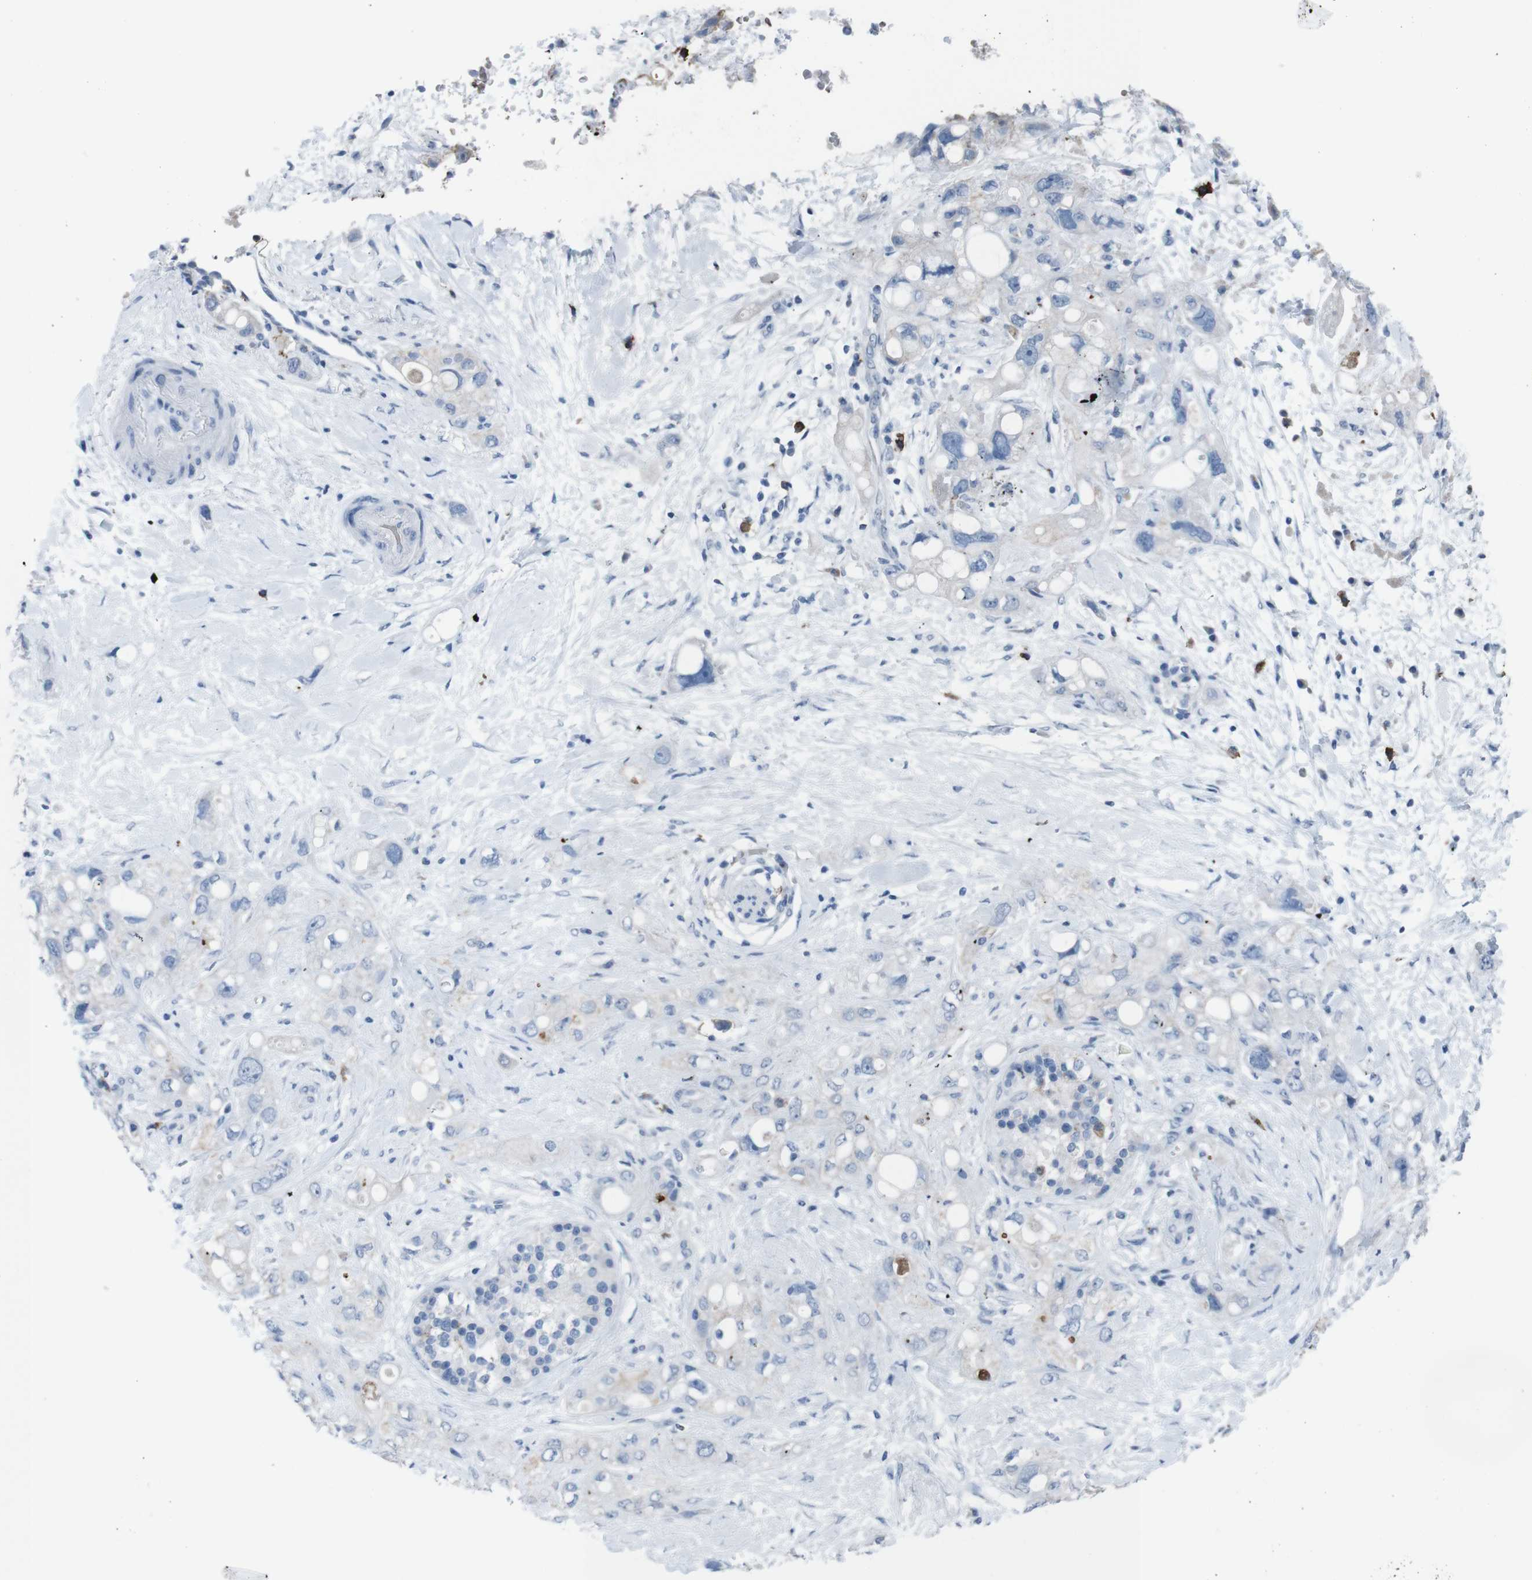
{"staining": {"intensity": "negative", "quantity": "none", "location": "none"}, "tissue": "pancreatic cancer", "cell_type": "Tumor cells", "image_type": "cancer", "snomed": [{"axis": "morphology", "description": "Adenocarcinoma, NOS"}, {"axis": "topography", "description": "Pancreas"}], "caption": "DAB immunohistochemical staining of adenocarcinoma (pancreatic) exhibits no significant expression in tumor cells. The staining is performed using DAB (3,3'-diaminobenzidine) brown chromogen with nuclei counter-stained in using hematoxylin.", "gene": "ST6GAL1", "patient": {"sex": "female", "age": 56}}